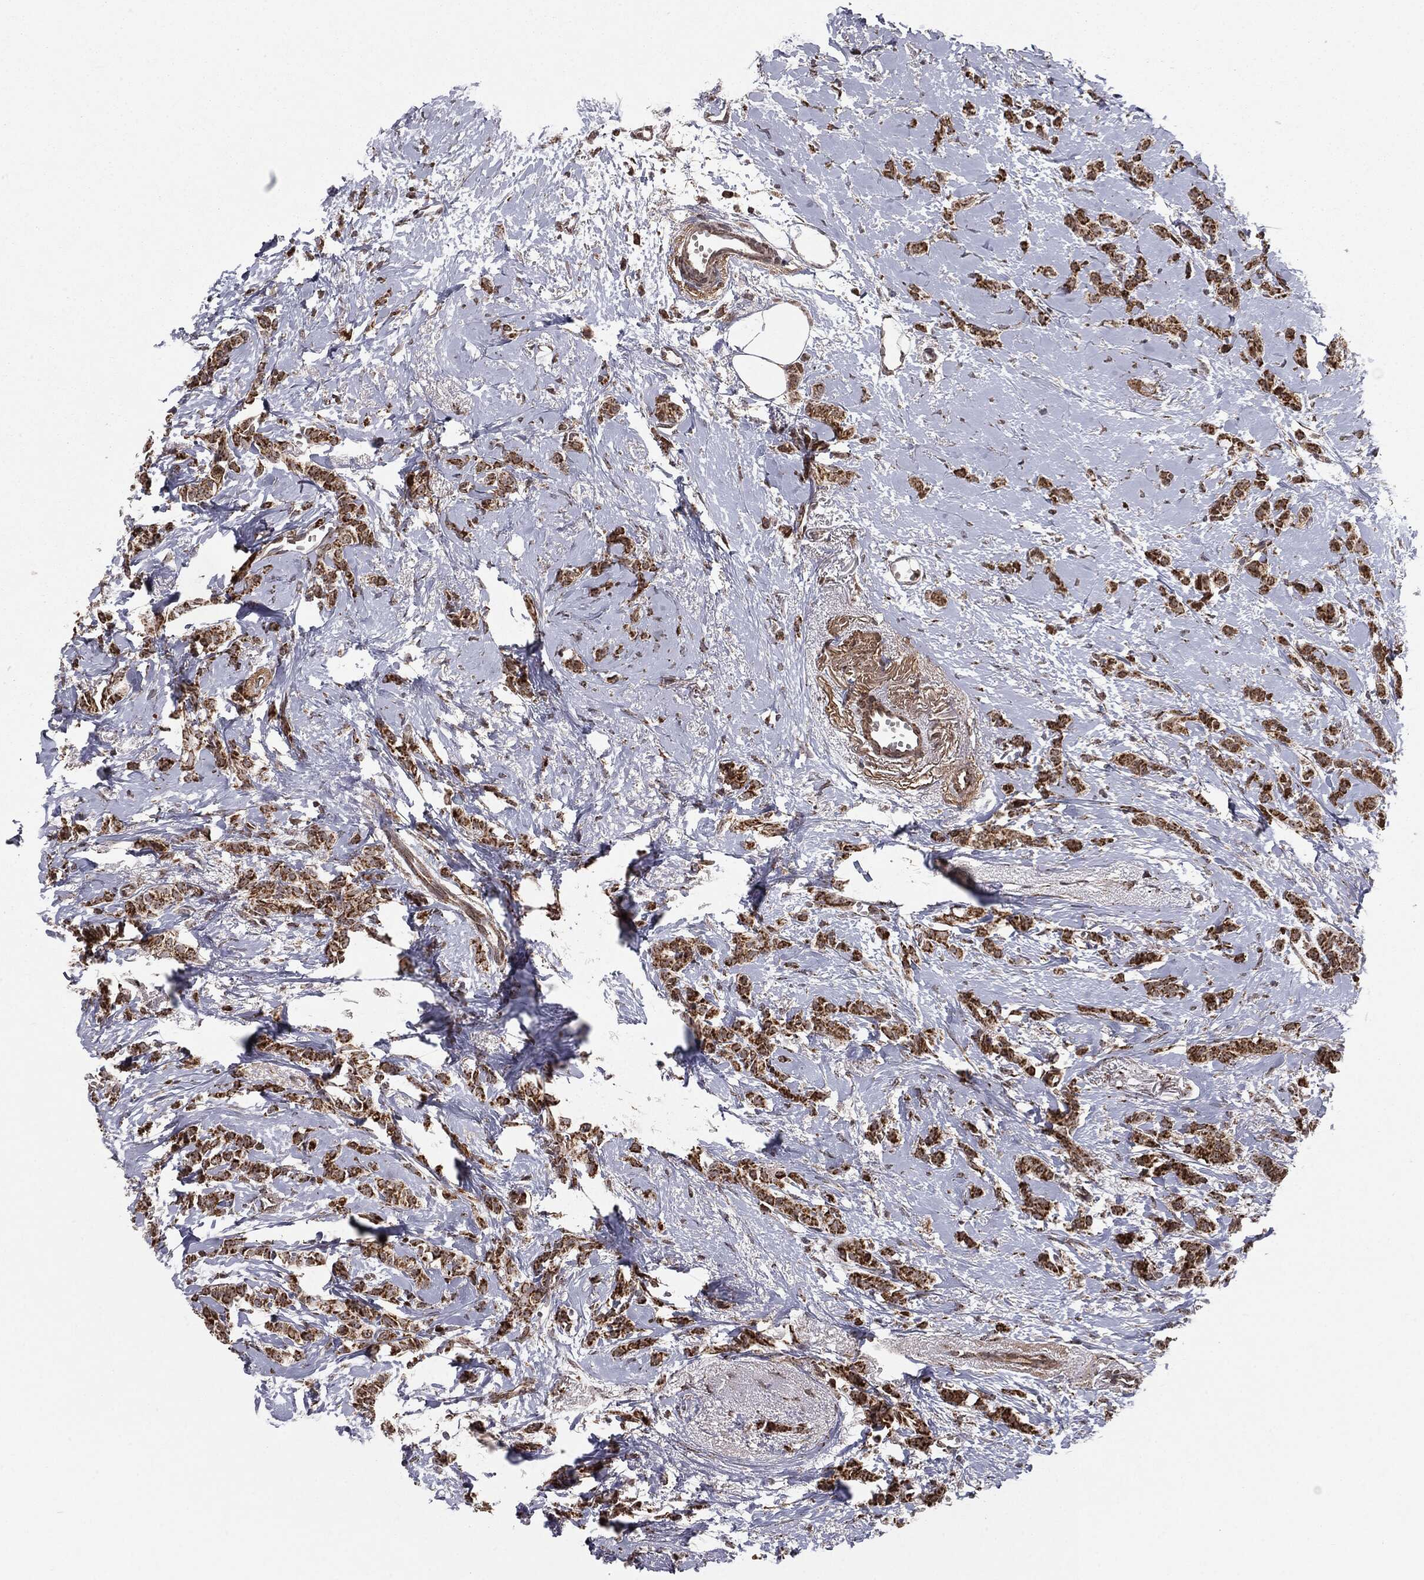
{"staining": {"intensity": "strong", "quantity": ">75%", "location": "cytoplasmic/membranous"}, "tissue": "breast cancer", "cell_type": "Tumor cells", "image_type": "cancer", "snomed": [{"axis": "morphology", "description": "Duct carcinoma"}, {"axis": "topography", "description": "Breast"}], "caption": "Strong cytoplasmic/membranous positivity is identified in about >75% of tumor cells in breast cancer (intraductal carcinoma).", "gene": "CHCHD2", "patient": {"sex": "female", "age": 85}}